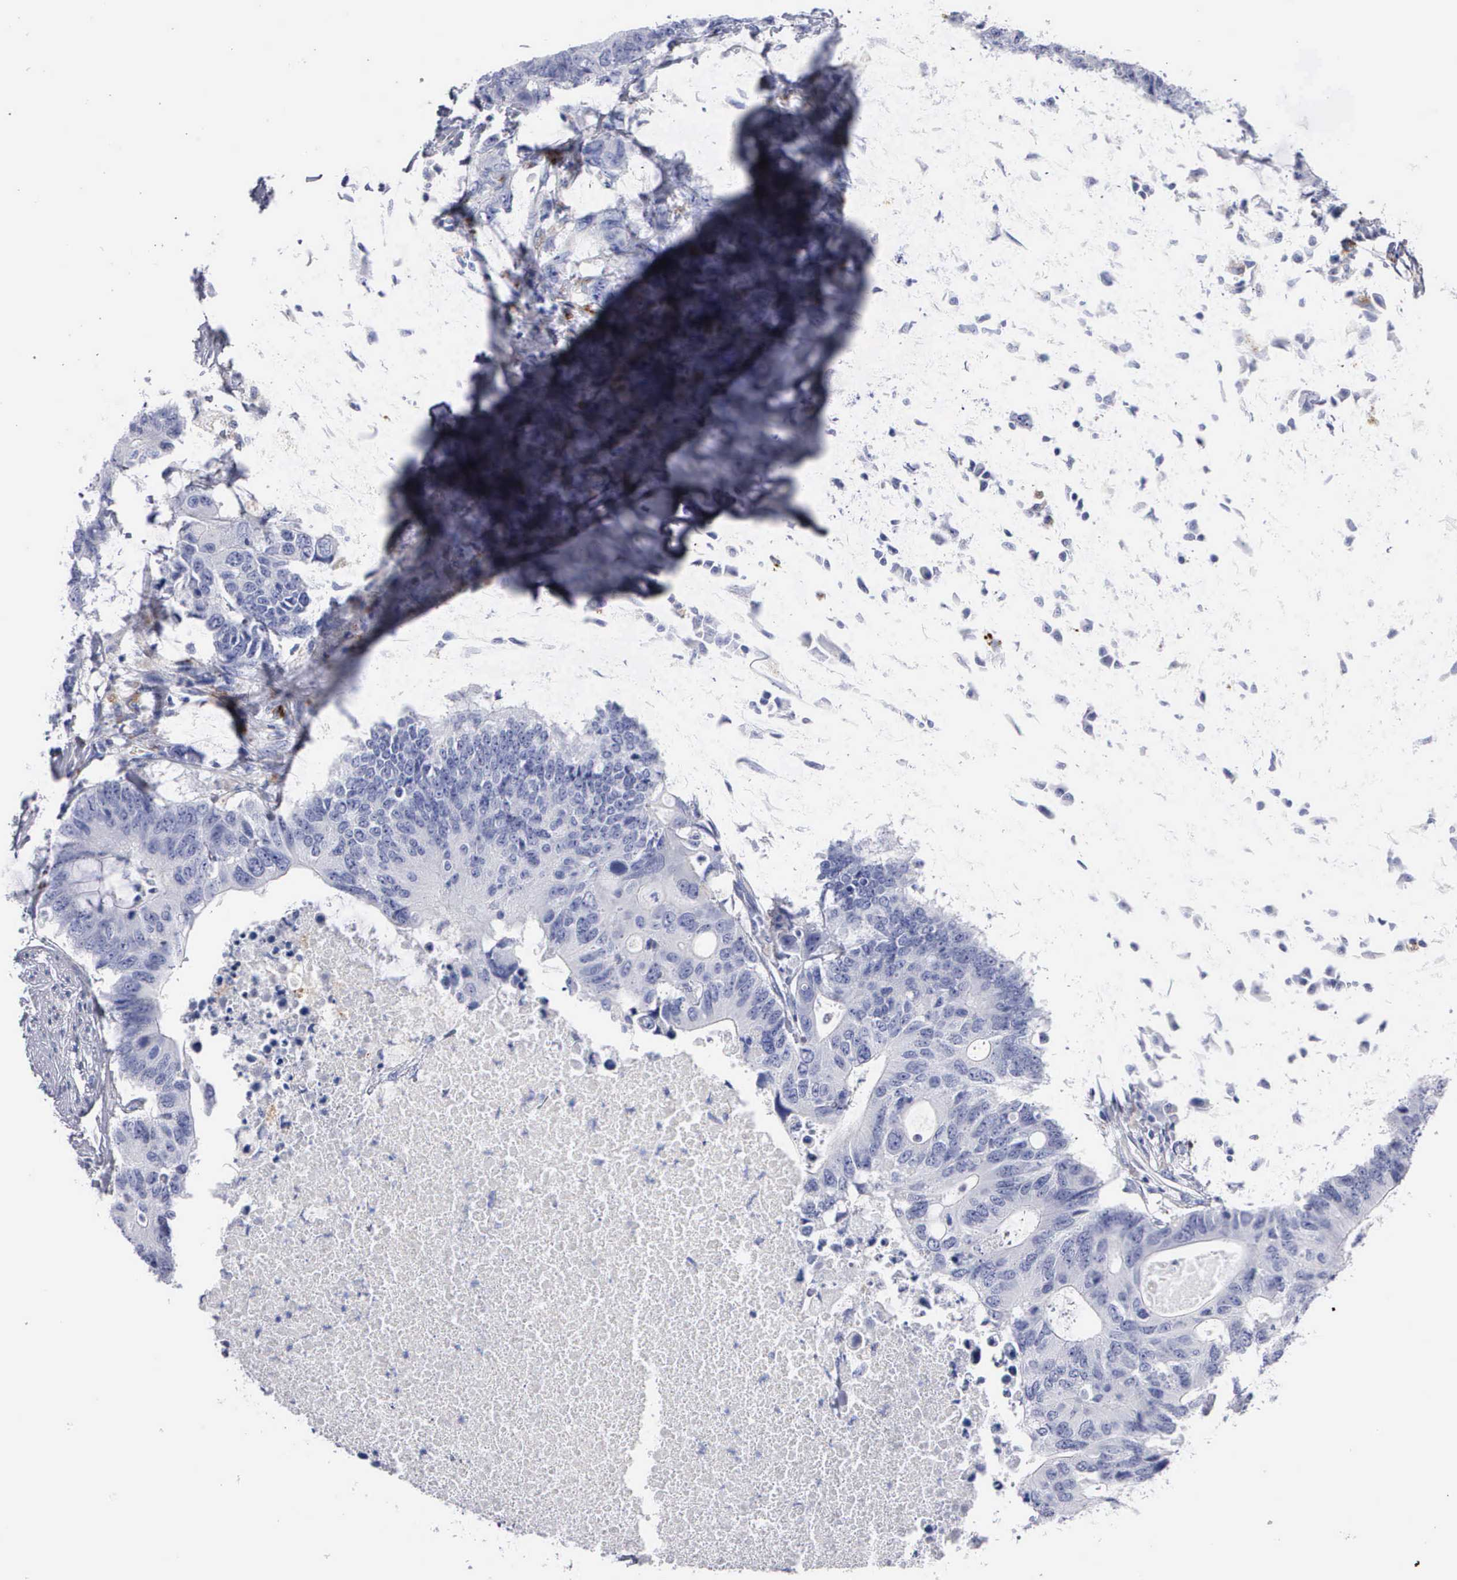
{"staining": {"intensity": "negative", "quantity": "none", "location": "none"}, "tissue": "colorectal cancer", "cell_type": "Tumor cells", "image_type": "cancer", "snomed": [{"axis": "morphology", "description": "Adenocarcinoma, NOS"}, {"axis": "topography", "description": "Colon"}], "caption": "Immunohistochemistry image of human colorectal adenocarcinoma stained for a protein (brown), which shows no positivity in tumor cells.", "gene": "CTSL", "patient": {"sex": "male", "age": 71}}